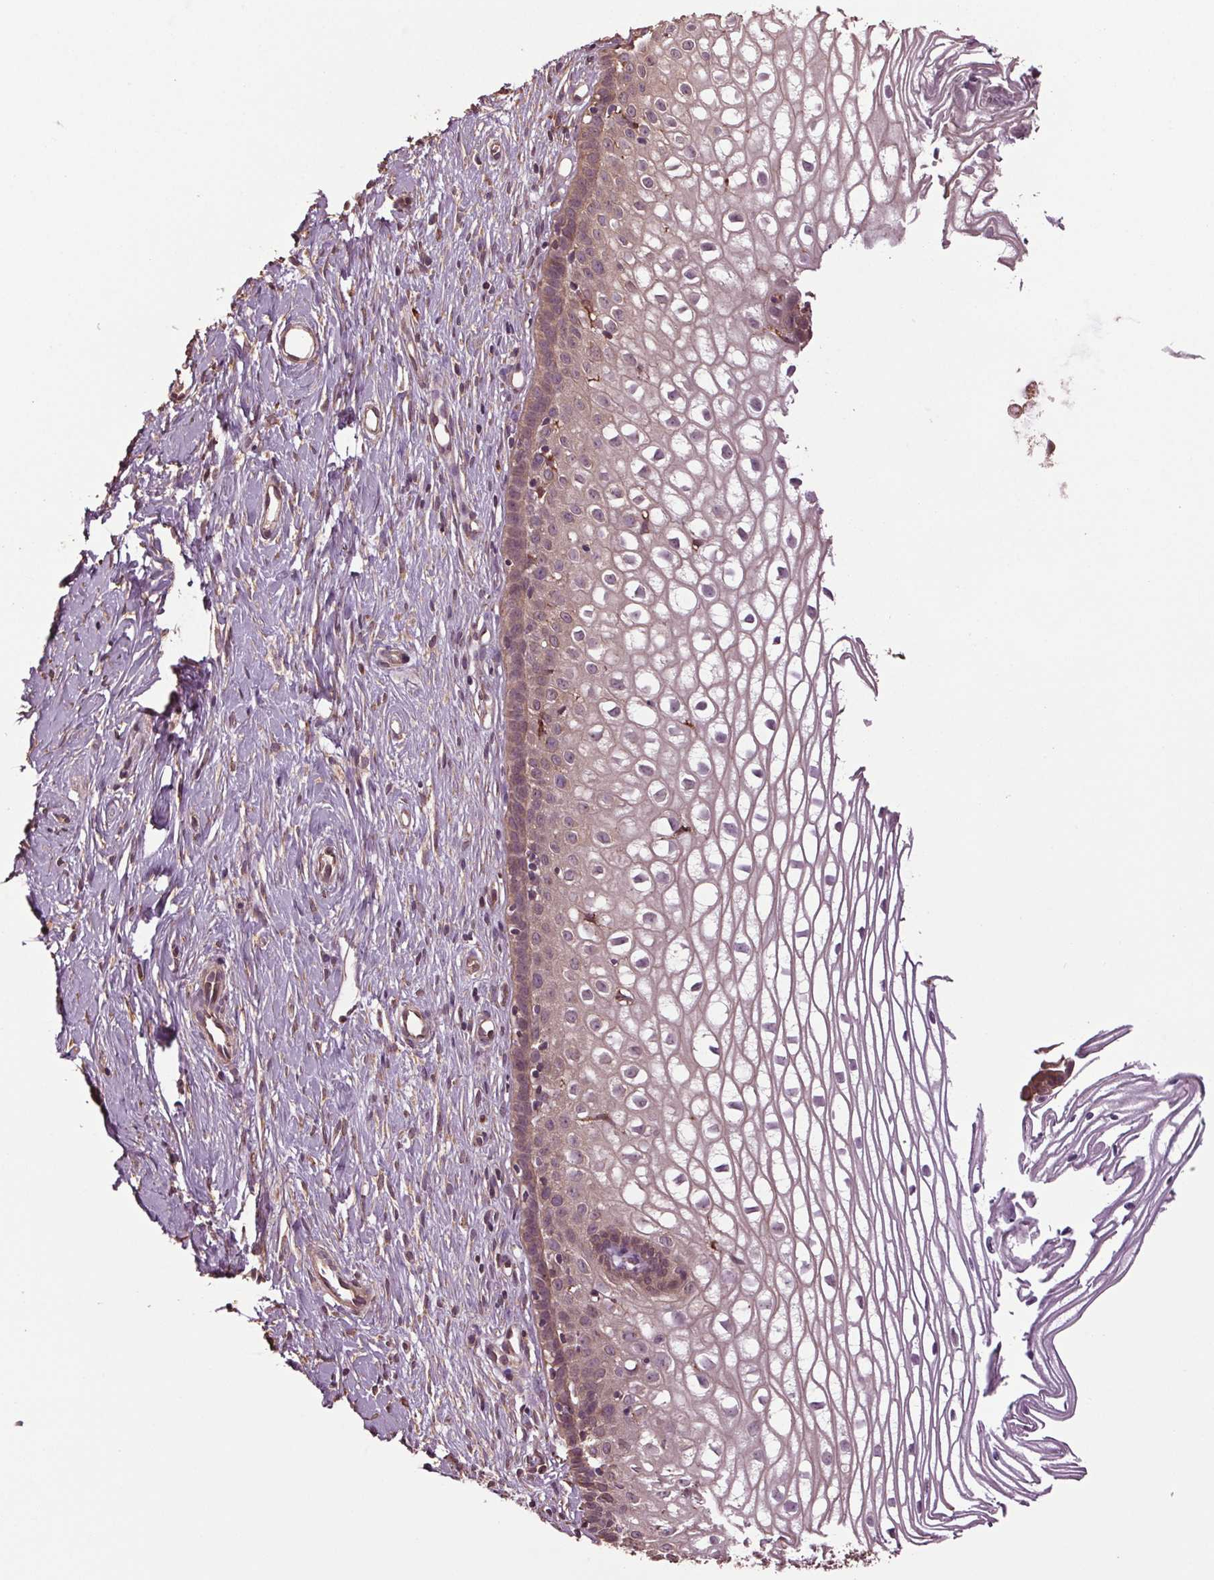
{"staining": {"intensity": "weak", "quantity": ">75%", "location": "cytoplasmic/membranous"}, "tissue": "cervix", "cell_type": "Glandular cells", "image_type": "normal", "snomed": [{"axis": "morphology", "description": "Normal tissue, NOS"}, {"axis": "topography", "description": "Cervix"}], "caption": "The image demonstrates immunohistochemical staining of benign cervix. There is weak cytoplasmic/membranous staining is seen in about >75% of glandular cells. (DAB IHC, brown staining for protein, blue staining for nuclei).", "gene": "RNPEP", "patient": {"sex": "female", "age": 40}}